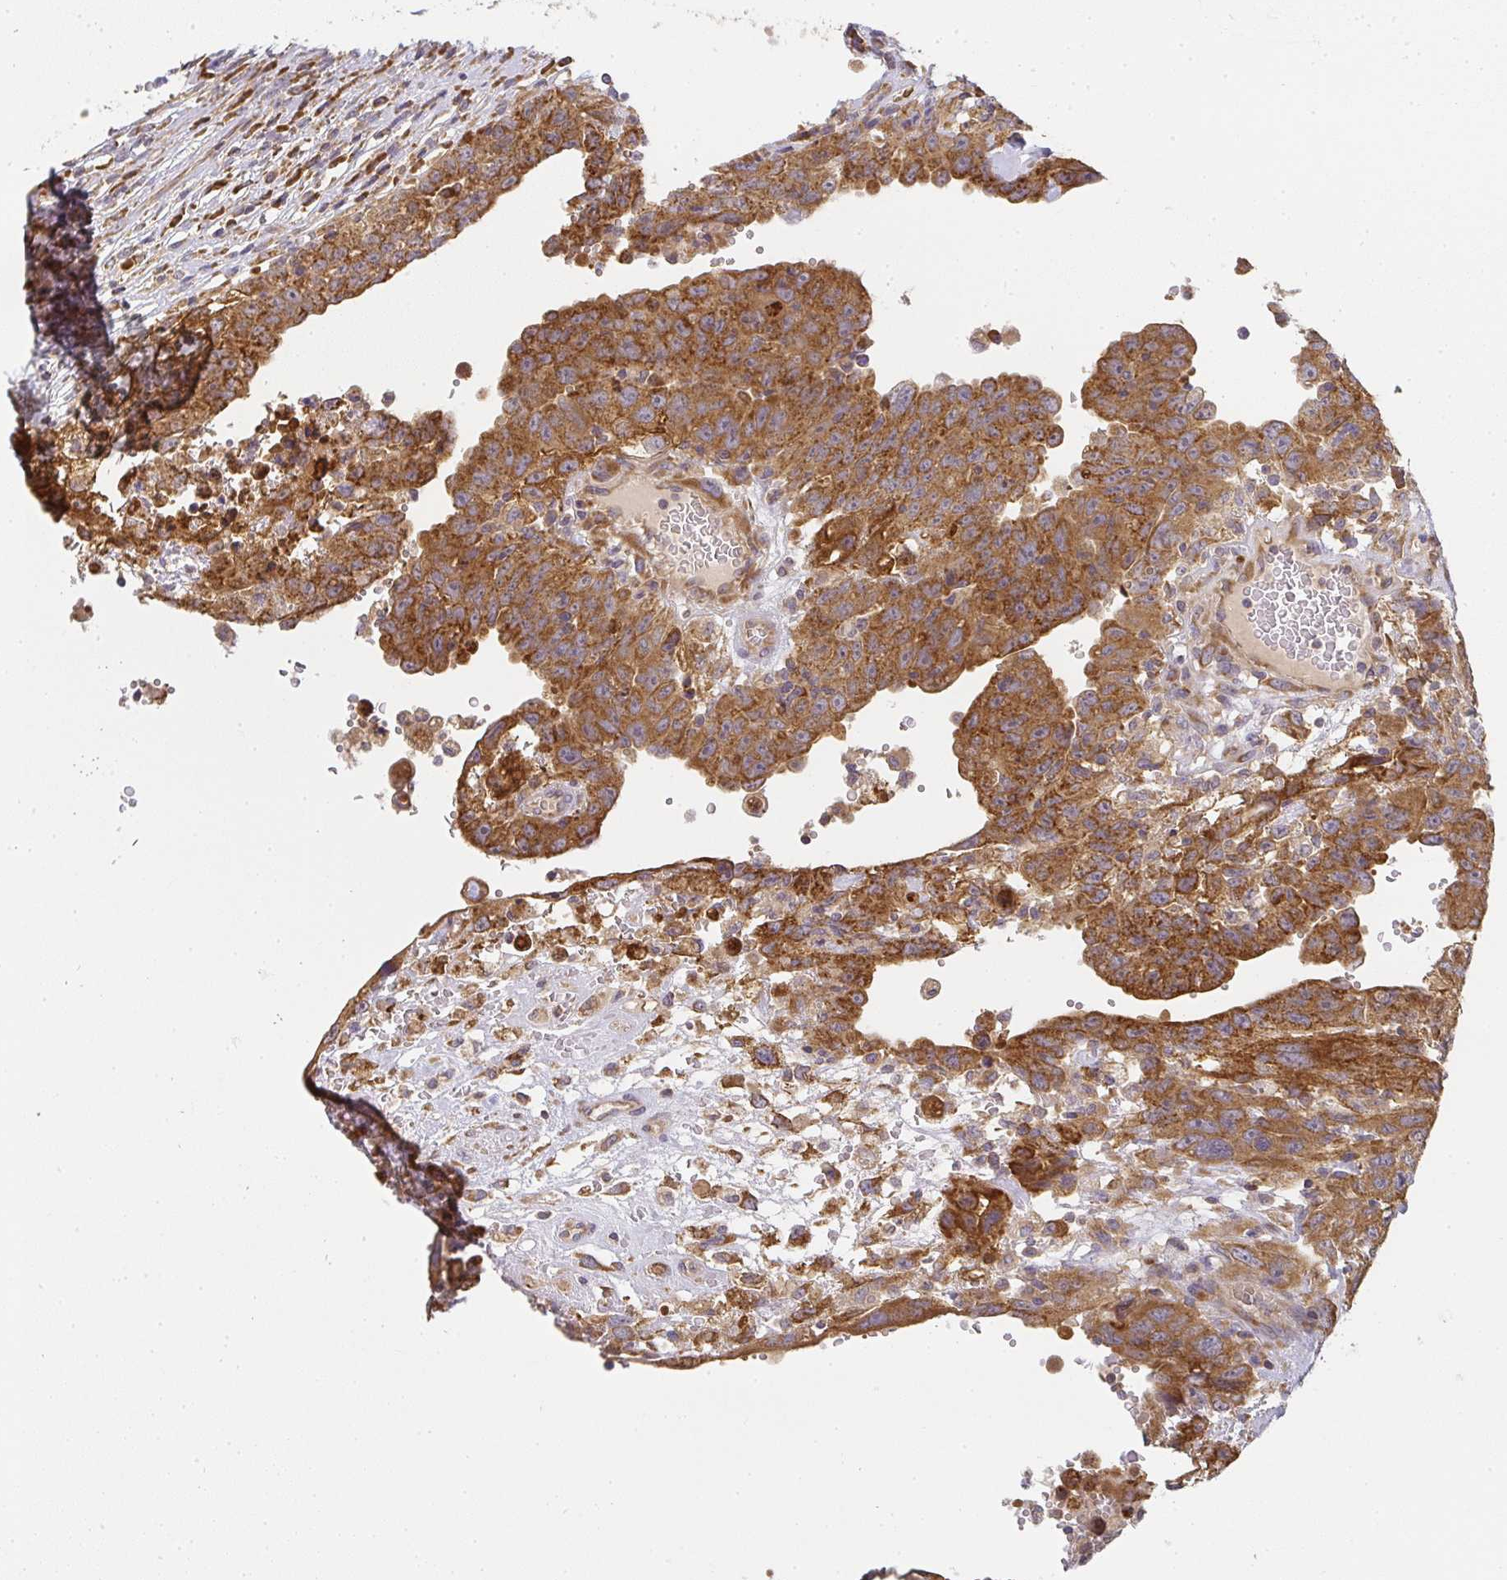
{"staining": {"intensity": "strong", "quantity": ">75%", "location": "cytoplasmic/membranous"}, "tissue": "testis cancer", "cell_type": "Tumor cells", "image_type": "cancer", "snomed": [{"axis": "morphology", "description": "Carcinoma, Embryonal, NOS"}, {"axis": "topography", "description": "Testis"}], "caption": "High-magnification brightfield microscopy of testis embryonal carcinoma stained with DAB (3,3'-diaminobenzidine) (brown) and counterstained with hematoxylin (blue). tumor cells exhibit strong cytoplasmic/membranous expression is present in approximately>75% of cells.", "gene": "SLC35B3", "patient": {"sex": "male", "age": 26}}